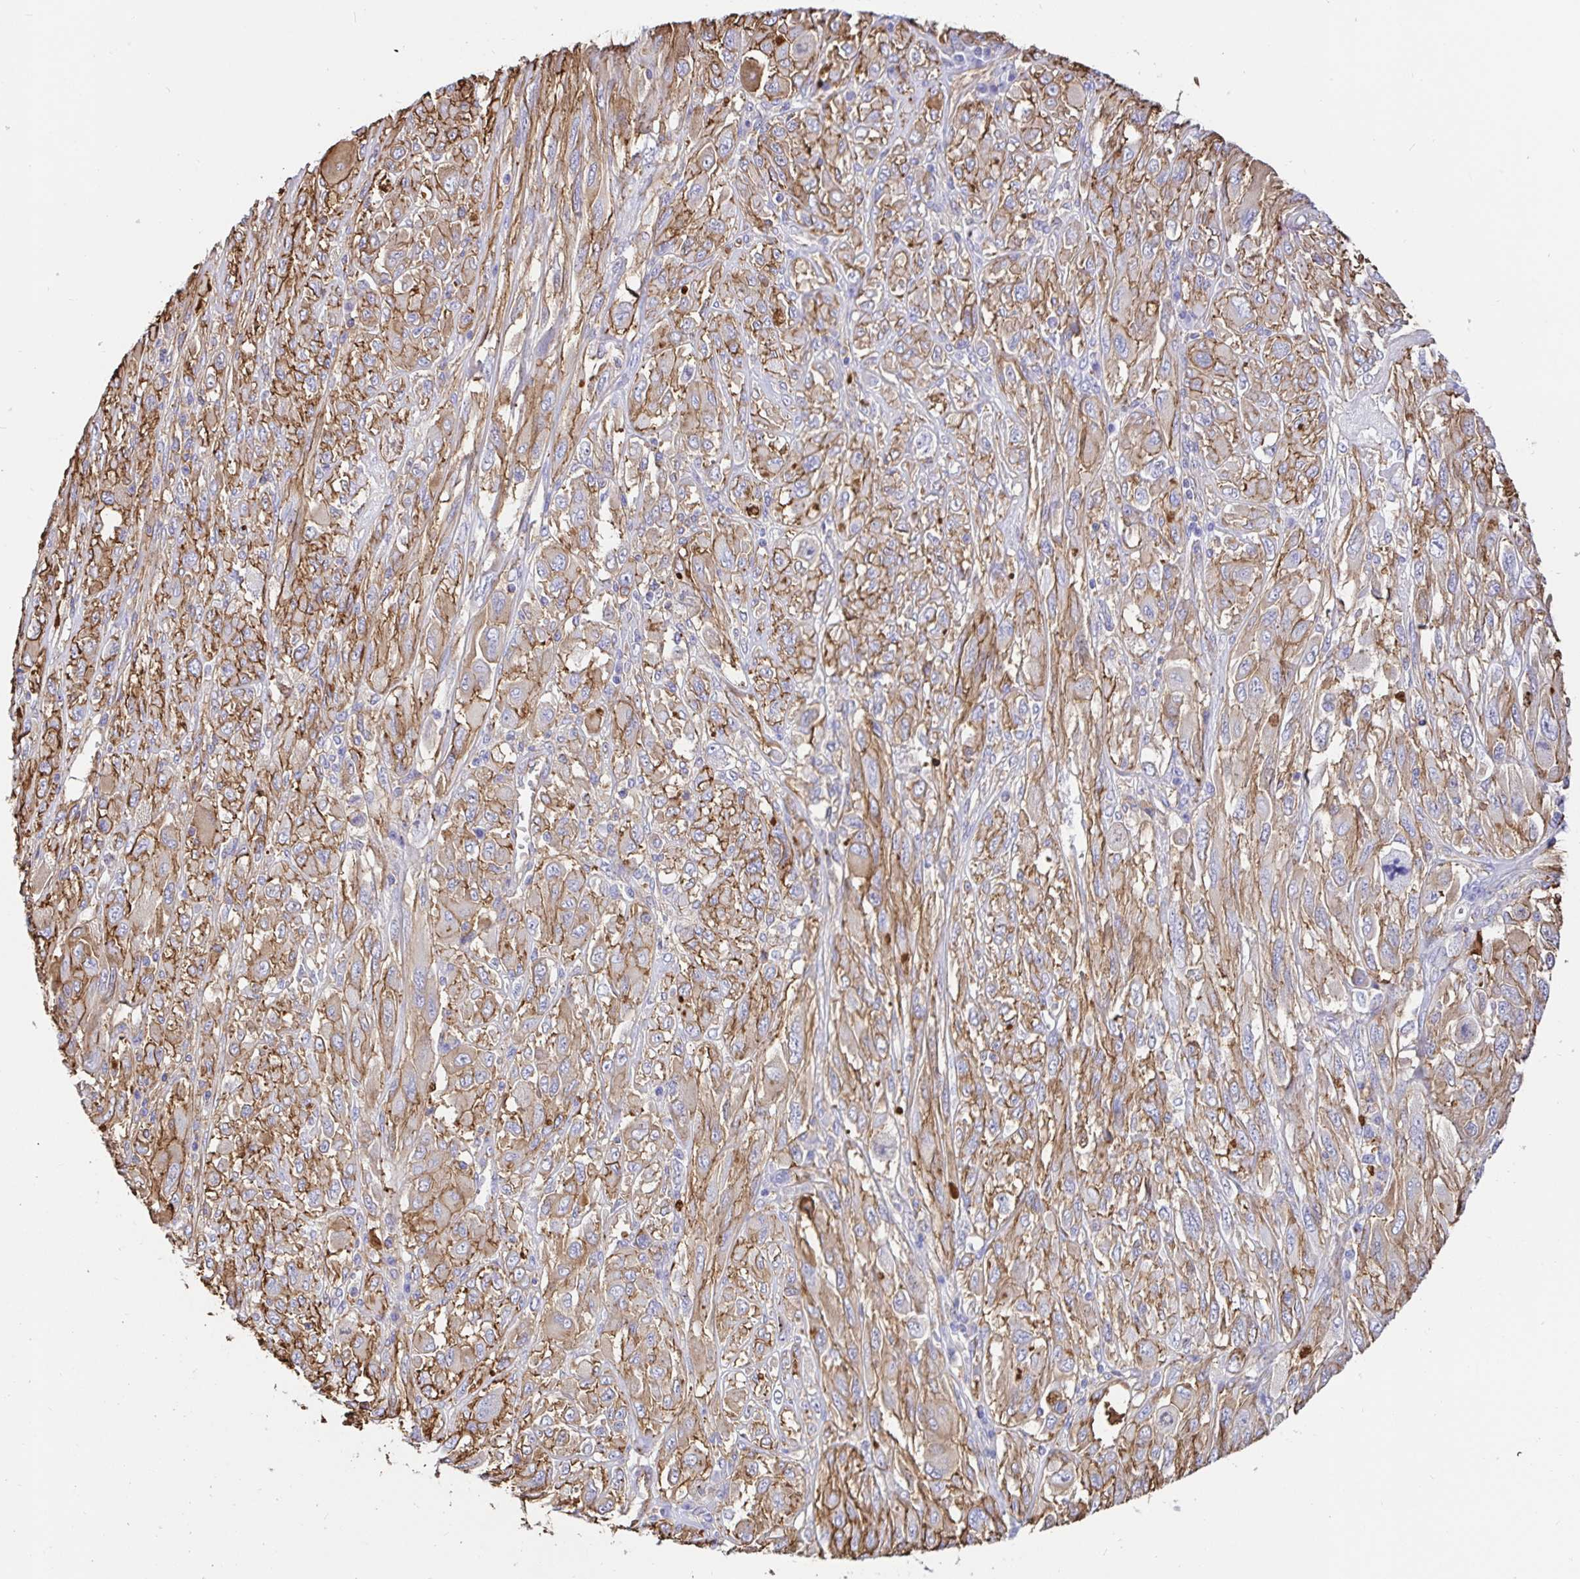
{"staining": {"intensity": "moderate", "quantity": ">75%", "location": "cytoplasmic/membranous"}, "tissue": "melanoma", "cell_type": "Tumor cells", "image_type": "cancer", "snomed": [{"axis": "morphology", "description": "Malignant melanoma, NOS"}, {"axis": "topography", "description": "Skin"}], "caption": "Brown immunohistochemical staining in malignant melanoma reveals moderate cytoplasmic/membranous expression in approximately >75% of tumor cells.", "gene": "ANXA2", "patient": {"sex": "female", "age": 91}}